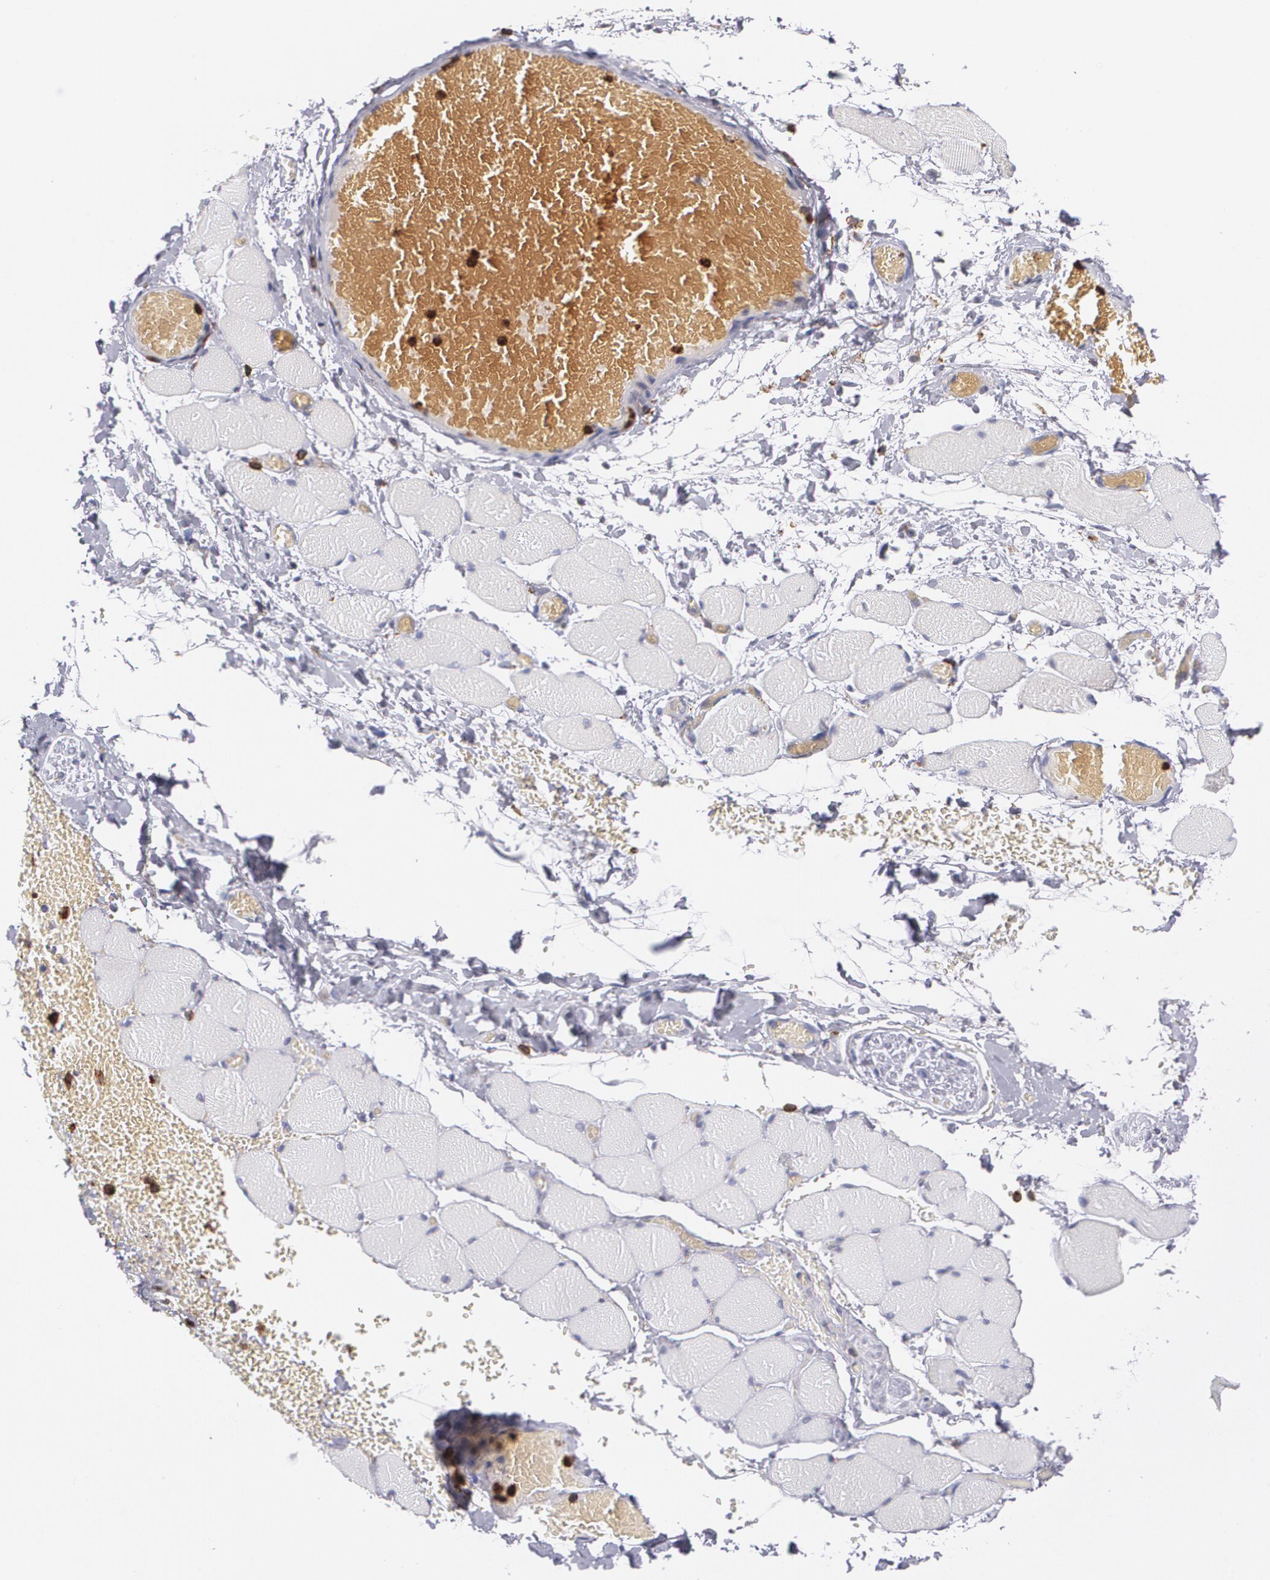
{"staining": {"intensity": "negative", "quantity": "none", "location": "none"}, "tissue": "skeletal muscle", "cell_type": "Myocytes", "image_type": "normal", "snomed": [{"axis": "morphology", "description": "Normal tissue, NOS"}, {"axis": "topography", "description": "Skeletal muscle"}, {"axis": "topography", "description": "Soft tissue"}], "caption": "Unremarkable skeletal muscle was stained to show a protein in brown. There is no significant expression in myocytes. (Immunohistochemistry, brightfield microscopy, high magnification).", "gene": "PTPRC", "patient": {"sex": "female", "age": 58}}